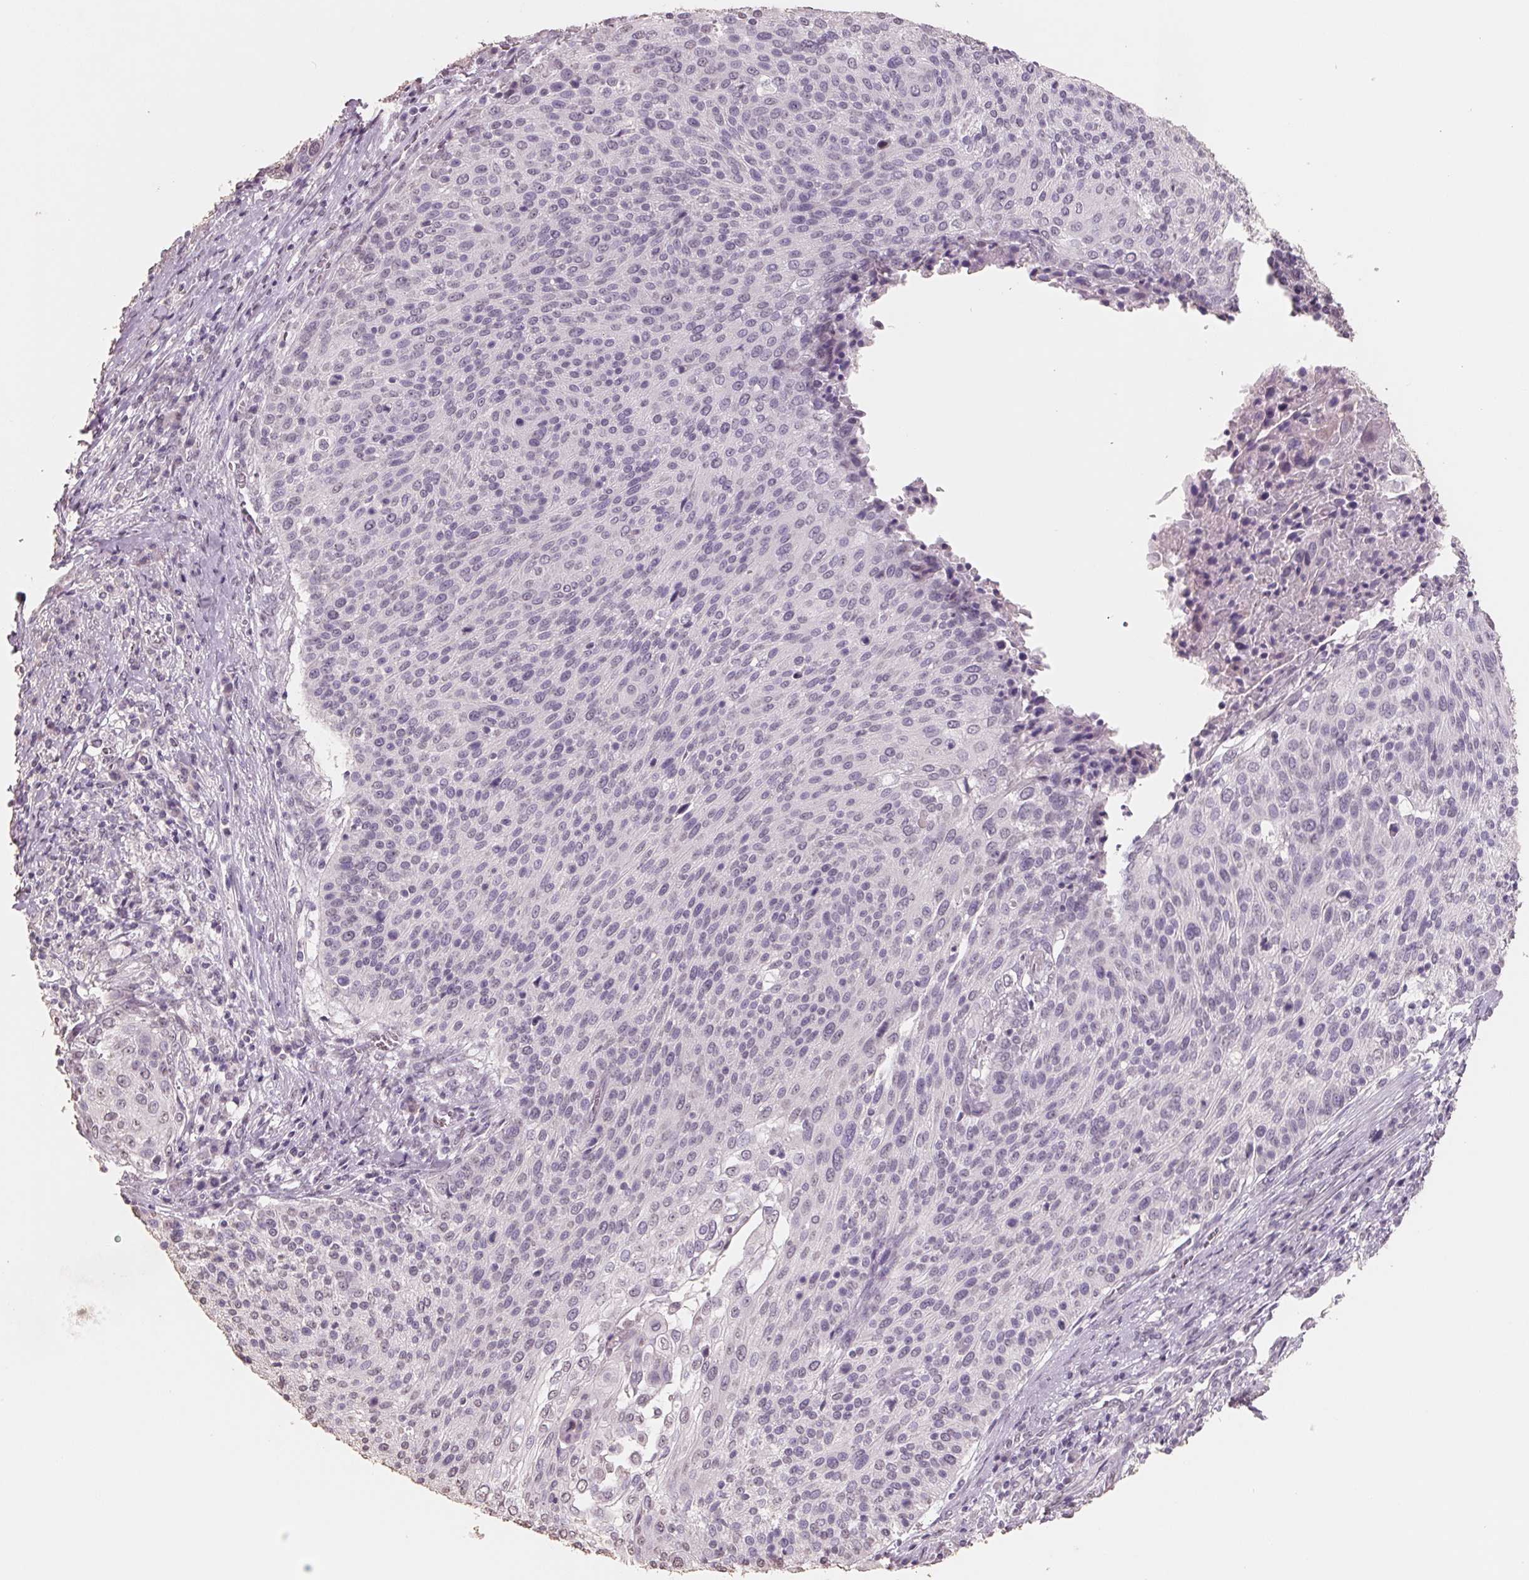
{"staining": {"intensity": "negative", "quantity": "none", "location": "none"}, "tissue": "cervical cancer", "cell_type": "Tumor cells", "image_type": "cancer", "snomed": [{"axis": "morphology", "description": "Squamous cell carcinoma, NOS"}, {"axis": "topography", "description": "Cervix"}], "caption": "IHC of human cervical cancer (squamous cell carcinoma) demonstrates no positivity in tumor cells.", "gene": "FTCD", "patient": {"sex": "female", "age": 31}}